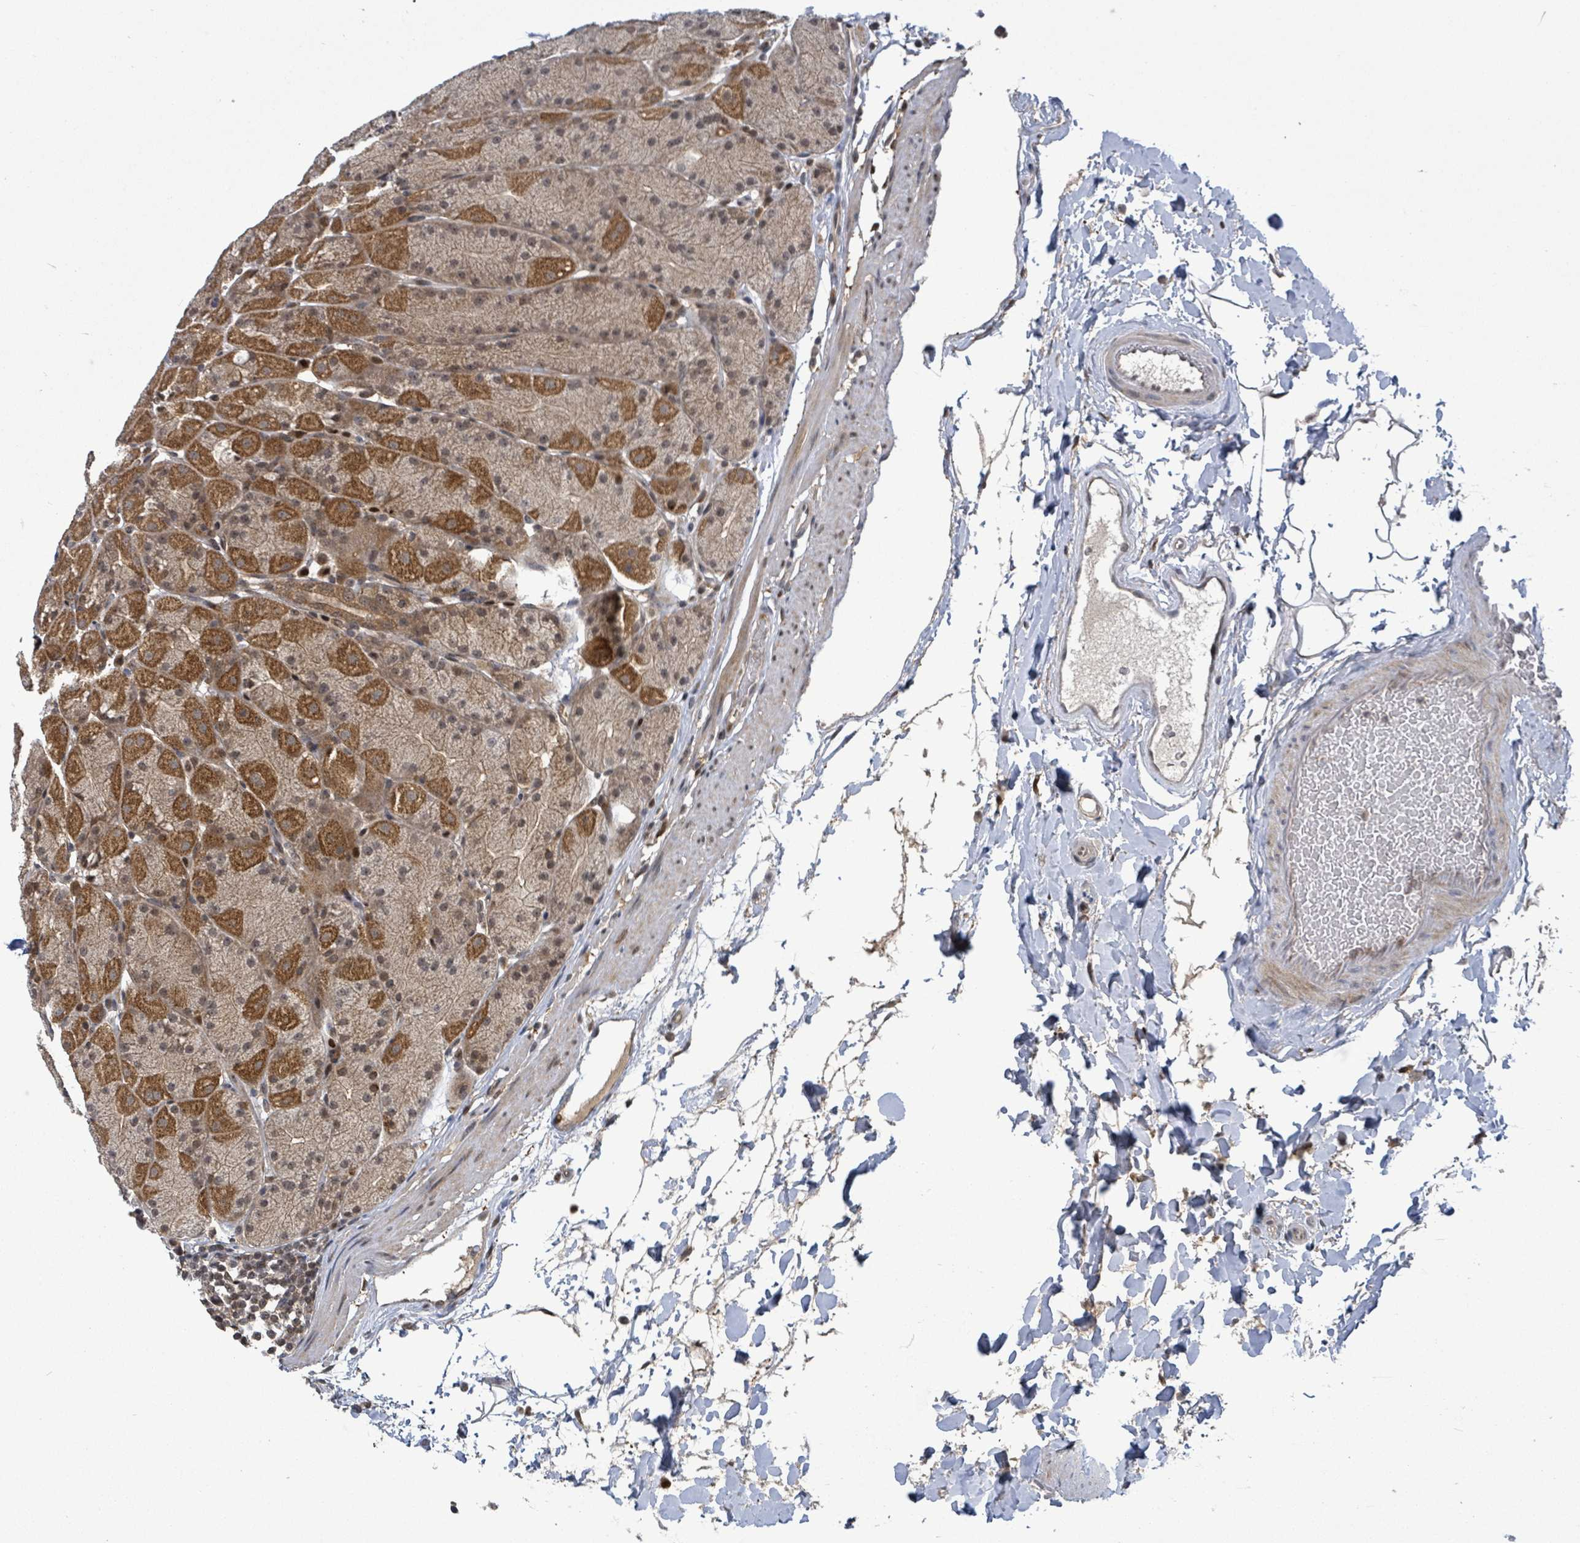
{"staining": {"intensity": "moderate", "quantity": ">75%", "location": "cytoplasmic/membranous"}, "tissue": "stomach", "cell_type": "Glandular cells", "image_type": "normal", "snomed": [{"axis": "morphology", "description": "Normal tissue, NOS"}, {"axis": "topography", "description": "Stomach, upper"}, {"axis": "topography", "description": "Stomach, lower"}], "caption": "About >75% of glandular cells in benign human stomach exhibit moderate cytoplasmic/membranous protein positivity as visualized by brown immunohistochemical staining.", "gene": "FBXO6", "patient": {"sex": "male", "age": 67}}